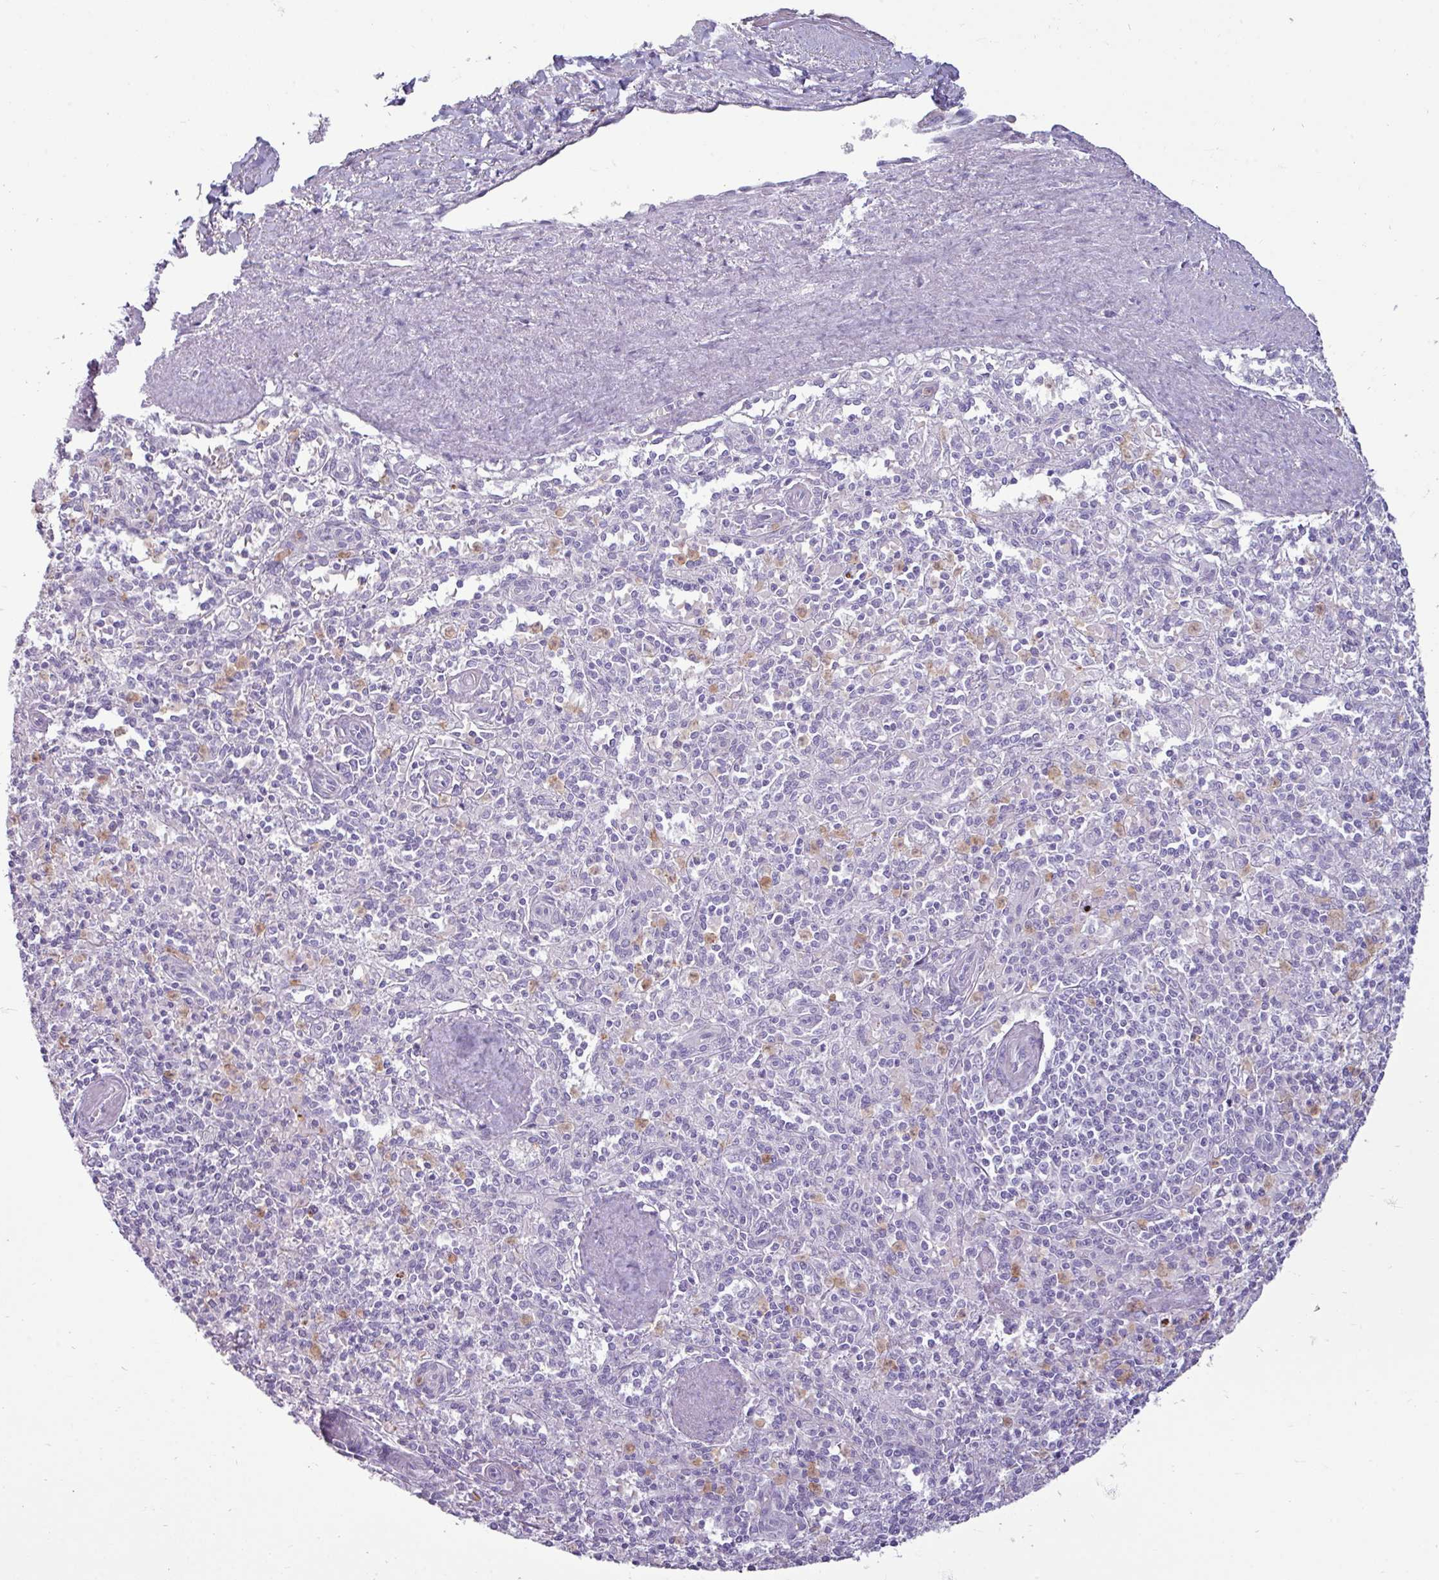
{"staining": {"intensity": "negative", "quantity": "none", "location": "none"}, "tissue": "spleen", "cell_type": "Cells in red pulp", "image_type": "normal", "snomed": [{"axis": "morphology", "description": "Normal tissue, NOS"}, {"axis": "topography", "description": "Spleen"}], "caption": "Benign spleen was stained to show a protein in brown. There is no significant expression in cells in red pulp. Brightfield microscopy of immunohistochemistry (IHC) stained with DAB (brown) and hematoxylin (blue), captured at high magnification.", "gene": "TRIM39", "patient": {"sex": "female", "age": 70}}